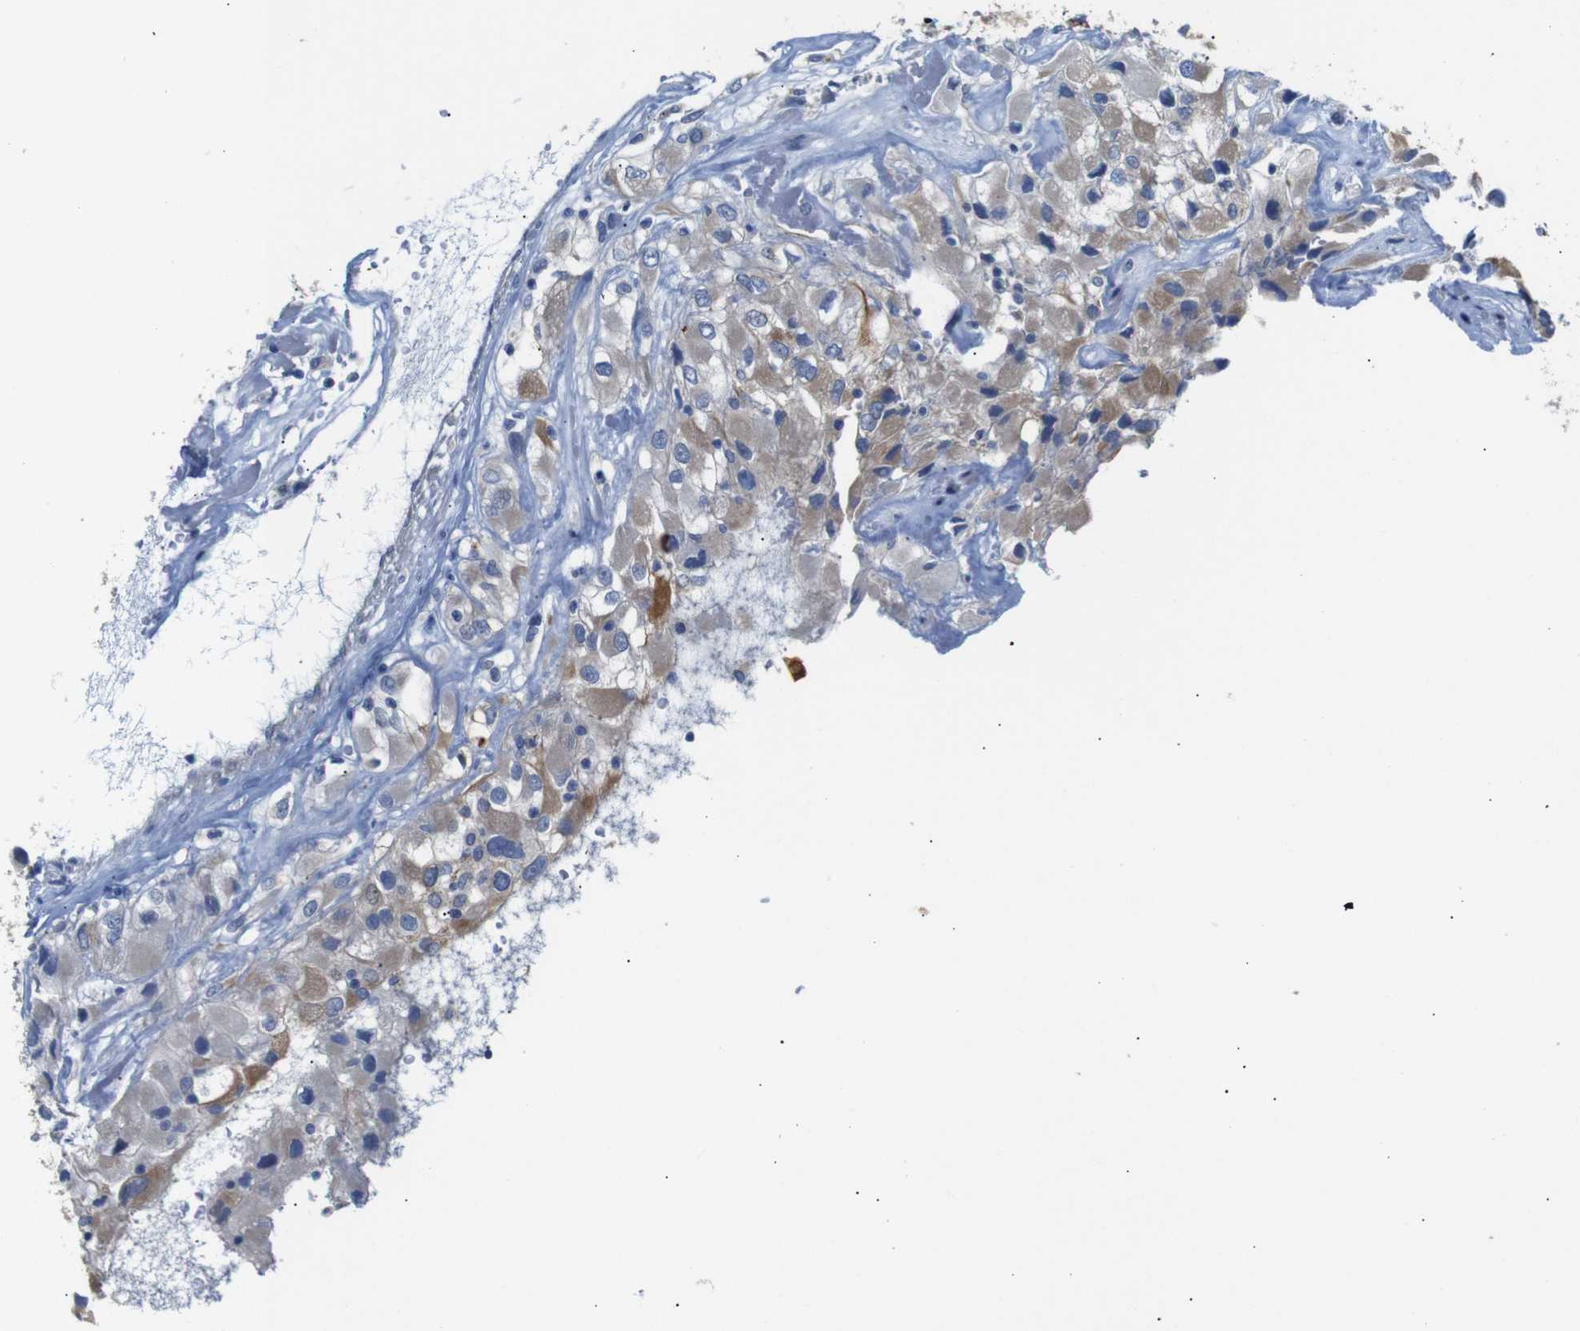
{"staining": {"intensity": "moderate", "quantity": ">75%", "location": "cytoplasmic/membranous"}, "tissue": "renal cancer", "cell_type": "Tumor cells", "image_type": "cancer", "snomed": [{"axis": "morphology", "description": "Adenocarcinoma, NOS"}, {"axis": "topography", "description": "Kidney"}], "caption": "Protein expression analysis of renal cancer displays moderate cytoplasmic/membranous positivity in approximately >75% of tumor cells. The staining was performed using DAB, with brown indicating positive protein expression. Nuclei are stained blue with hematoxylin.", "gene": "ALOX15", "patient": {"sex": "female", "age": 52}}